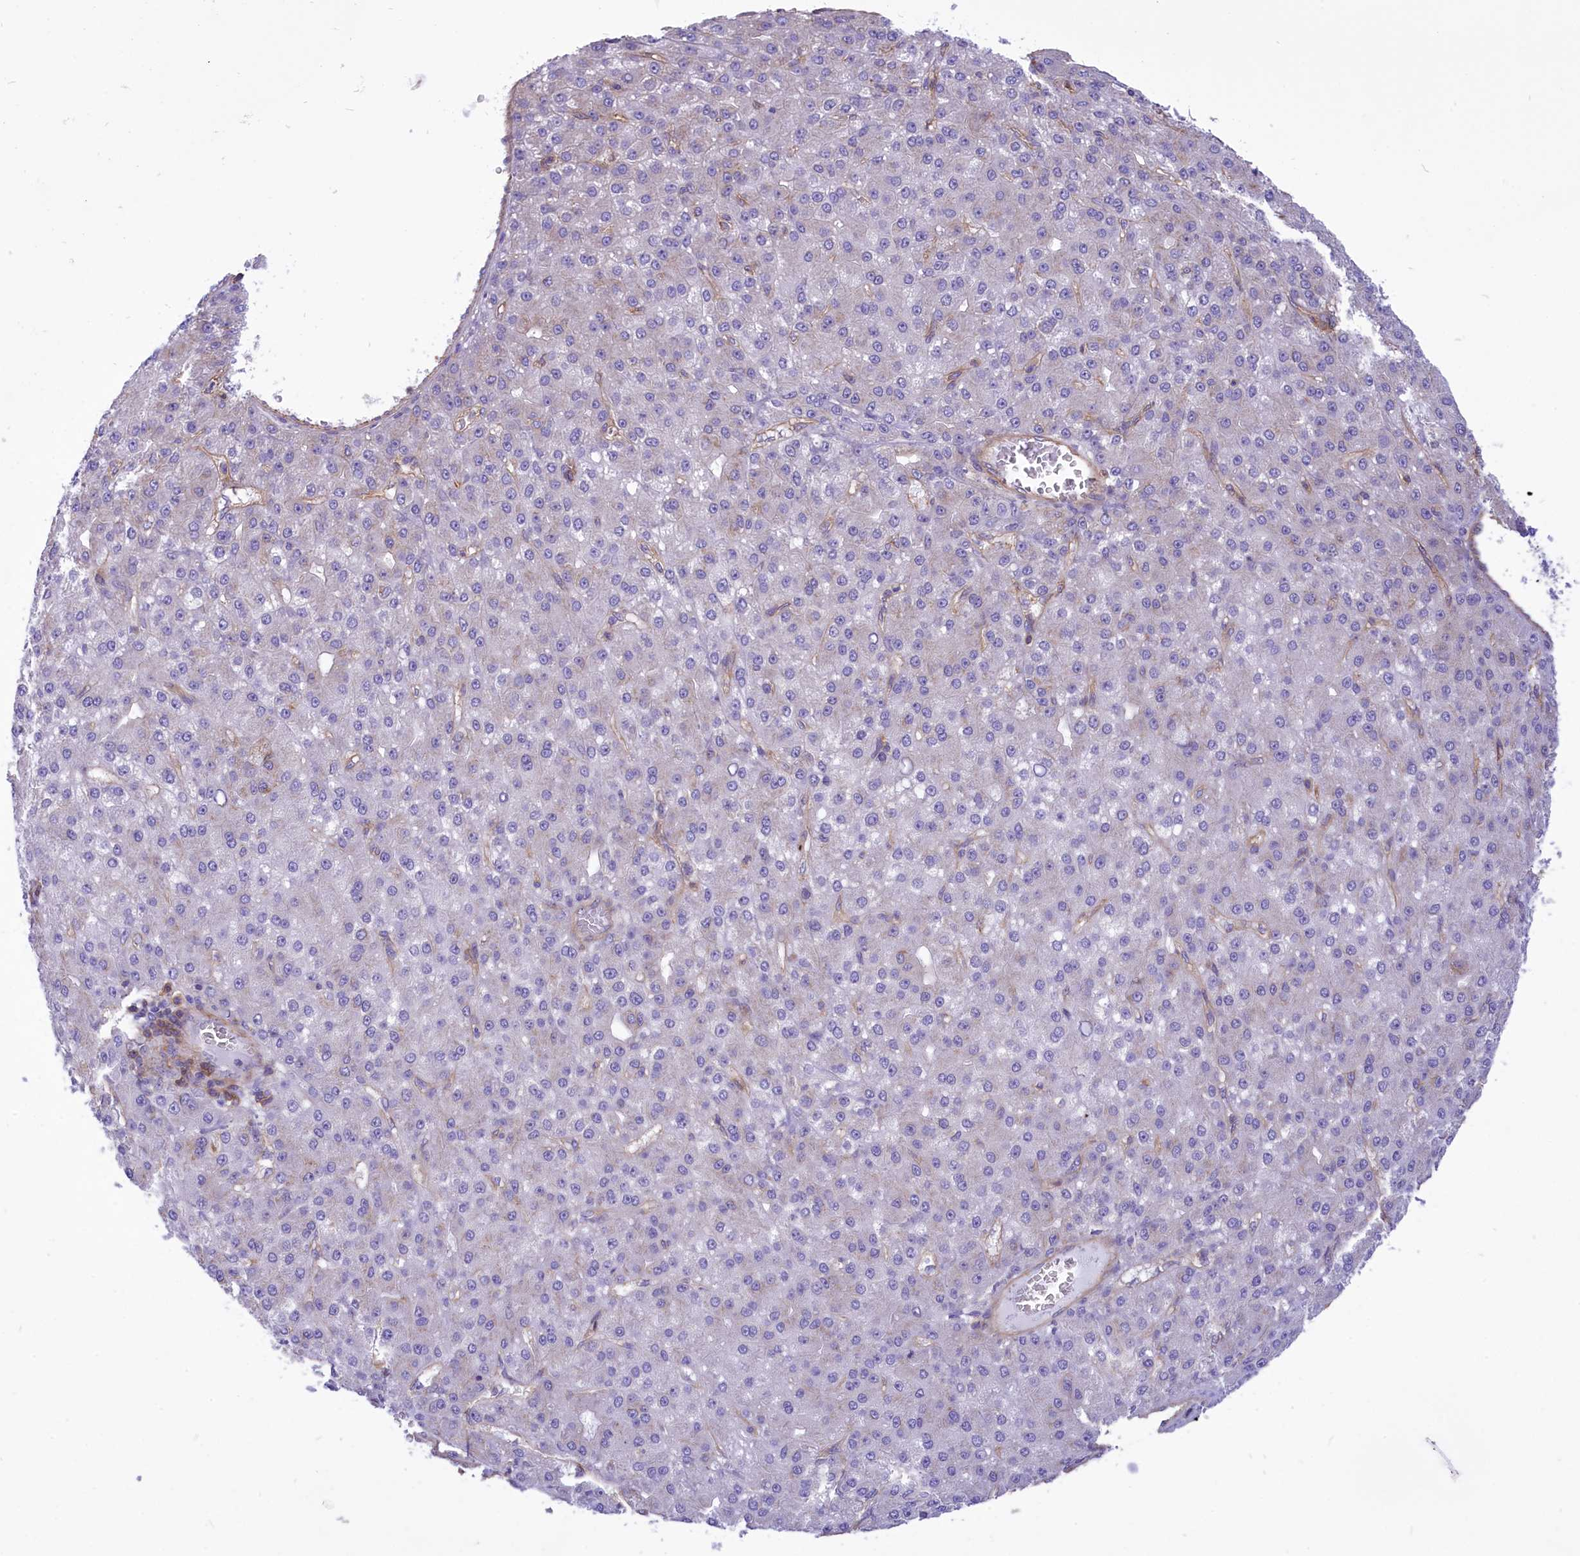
{"staining": {"intensity": "negative", "quantity": "none", "location": "none"}, "tissue": "liver cancer", "cell_type": "Tumor cells", "image_type": "cancer", "snomed": [{"axis": "morphology", "description": "Carcinoma, Hepatocellular, NOS"}, {"axis": "topography", "description": "Liver"}], "caption": "A high-resolution photomicrograph shows immunohistochemistry (IHC) staining of liver hepatocellular carcinoma, which demonstrates no significant expression in tumor cells.", "gene": "SEPTIN9", "patient": {"sex": "male", "age": 67}}